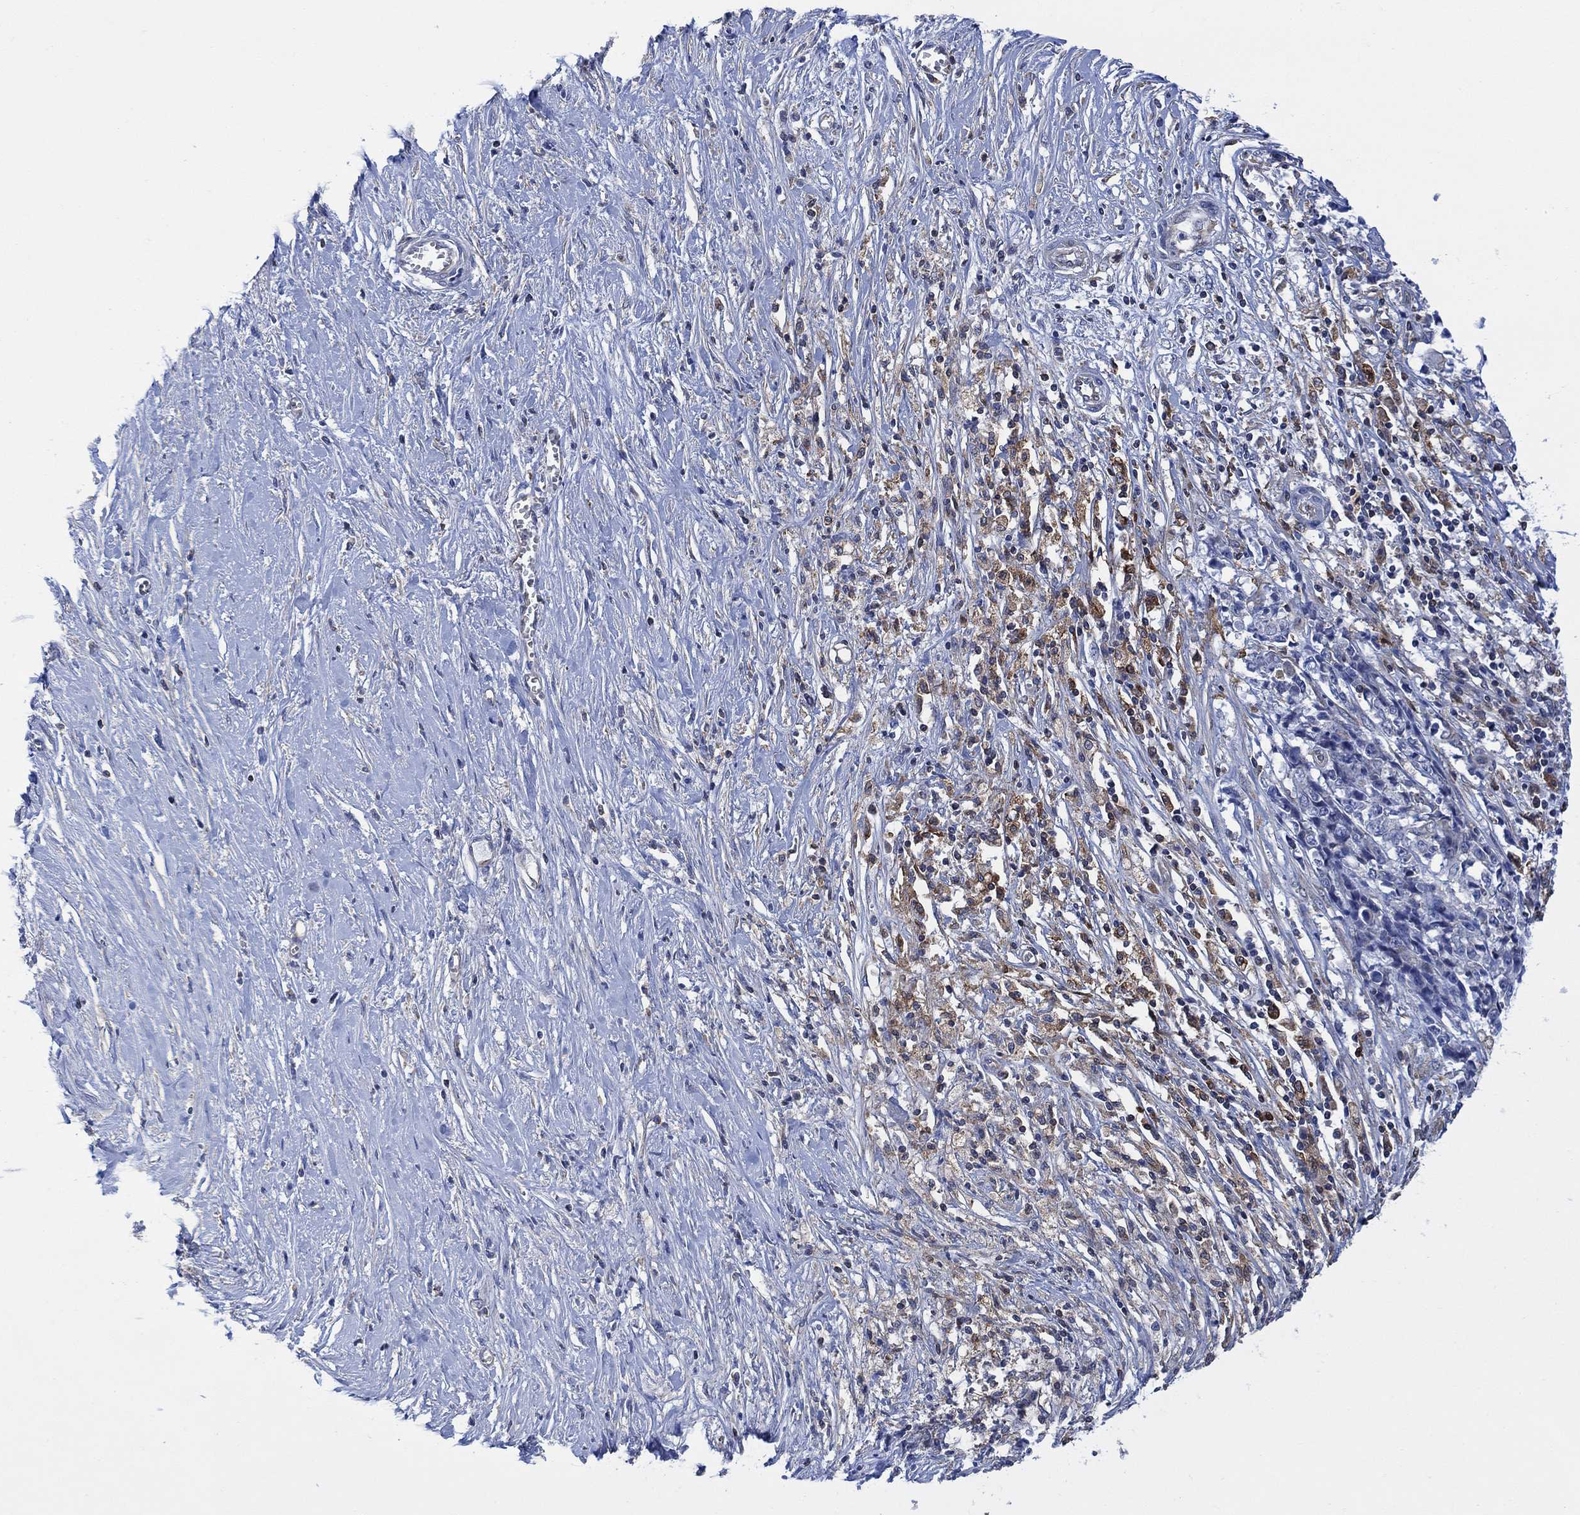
{"staining": {"intensity": "negative", "quantity": "none", "location": "none"}, "tissue": "ovarian cancer", "cell_type": "Tumor cells", "image_type": "cancer", "snomed": [{"axis": "morphology", "description": "Carcinoma, endometroid"}, {"axis": "topography", "description": "Ovary"}], "caption": "DAB immunohistochemical staining of ovarian endometroid carcinoma displays no significant expression in tumor cells.", "gene": "GBP5", "patient": {"sex": "female", "age": 42}}